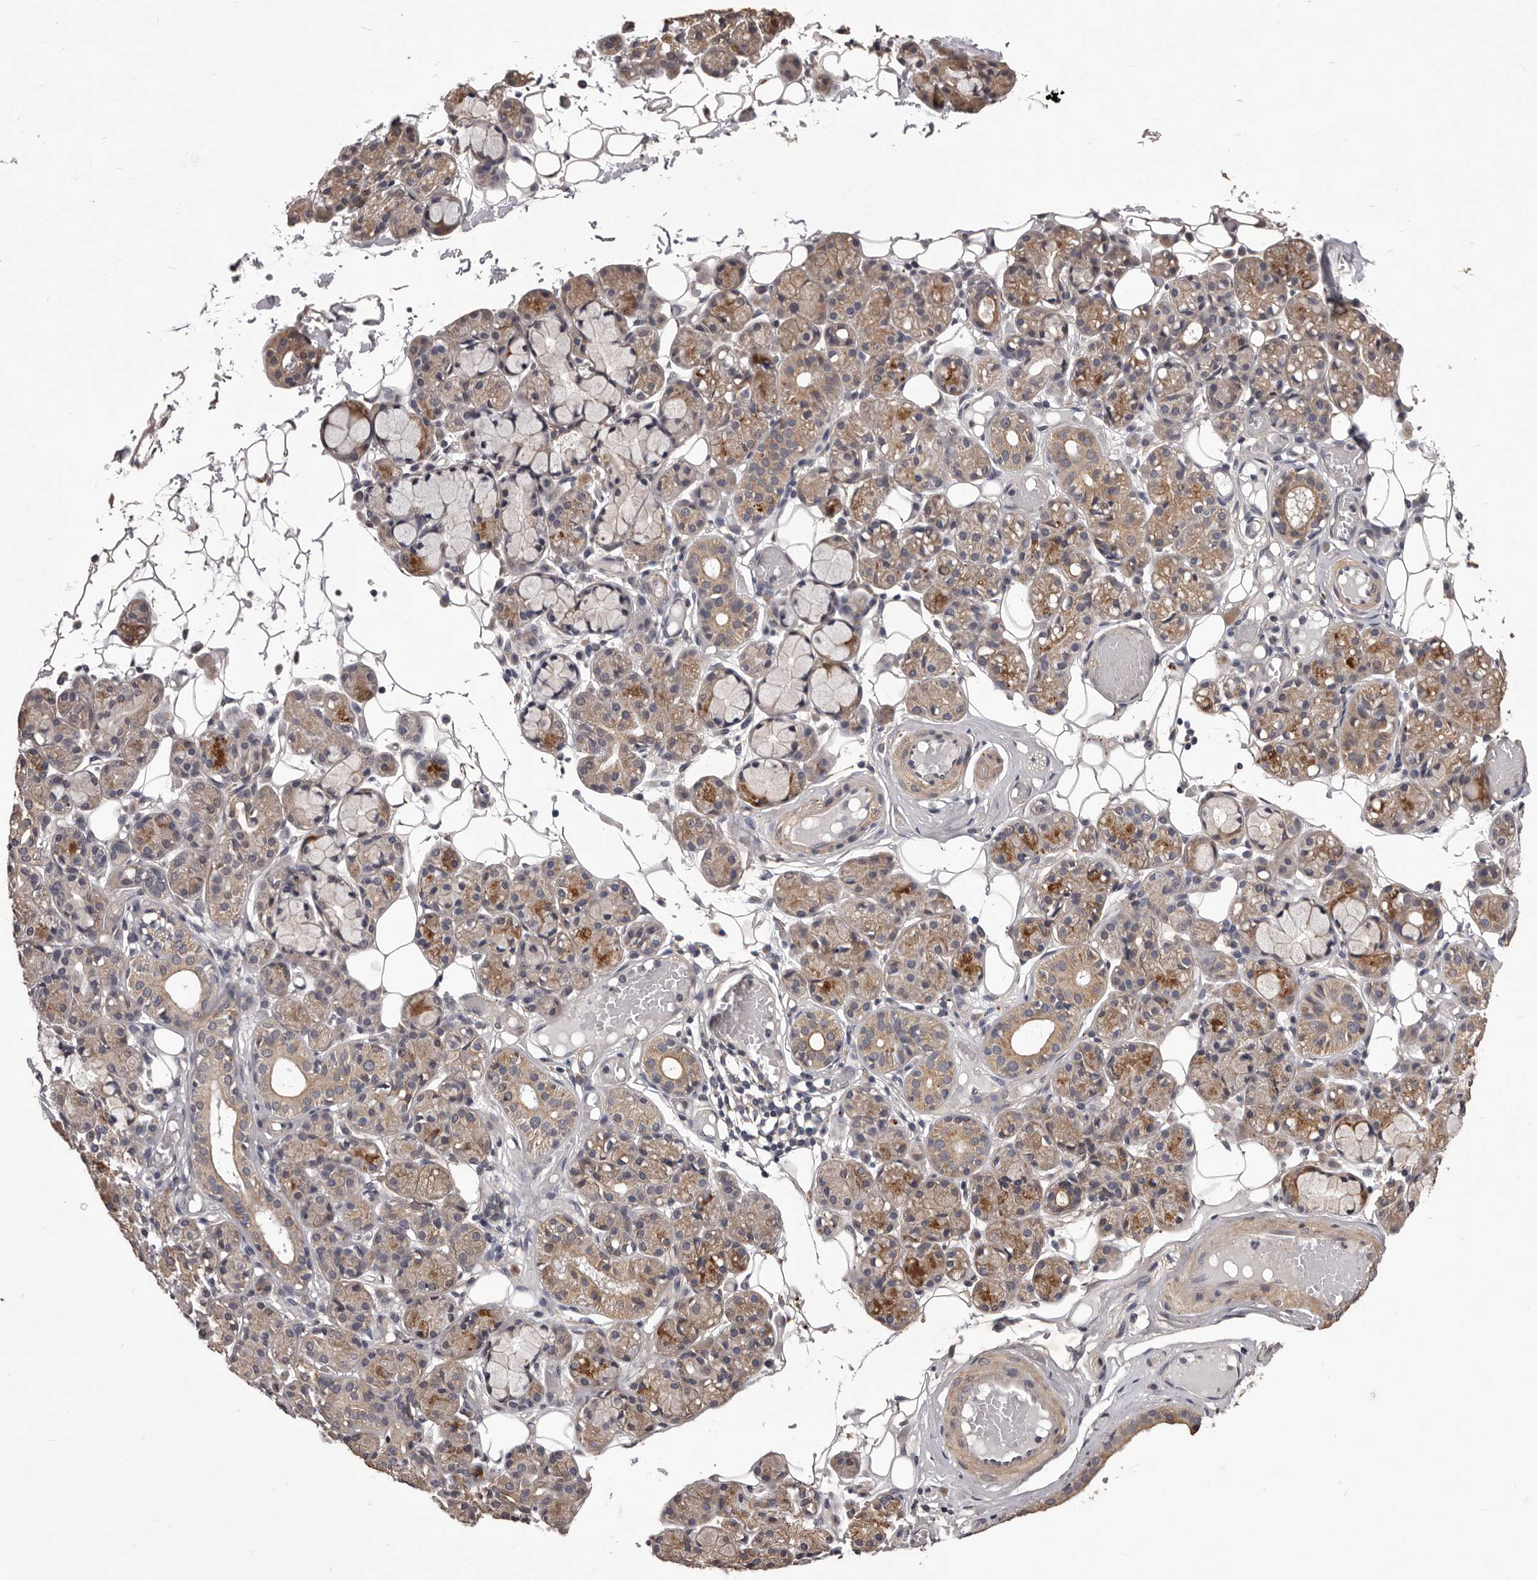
{"staining": {"intensity": "moderate", "quantity": "25%-75%", "location": "cytoplasmic/membranous"}, "tissue": "salivary gland", "cell_type": "Glandular cells", "image_type": "normal", "snomed": [{"axis": "morphology", "description": "Normal tissue, NOS"}, {"axis": "topography", "description": "Salivary gland"}], "caption": "Salivary gland stained with a brown dye demonstrates moderate cytoplasmic/membranous positive staining in about 25%-75% of glandular cells.", "gene": "CELF3", "patient": {"sex": "male", "age": 63}}